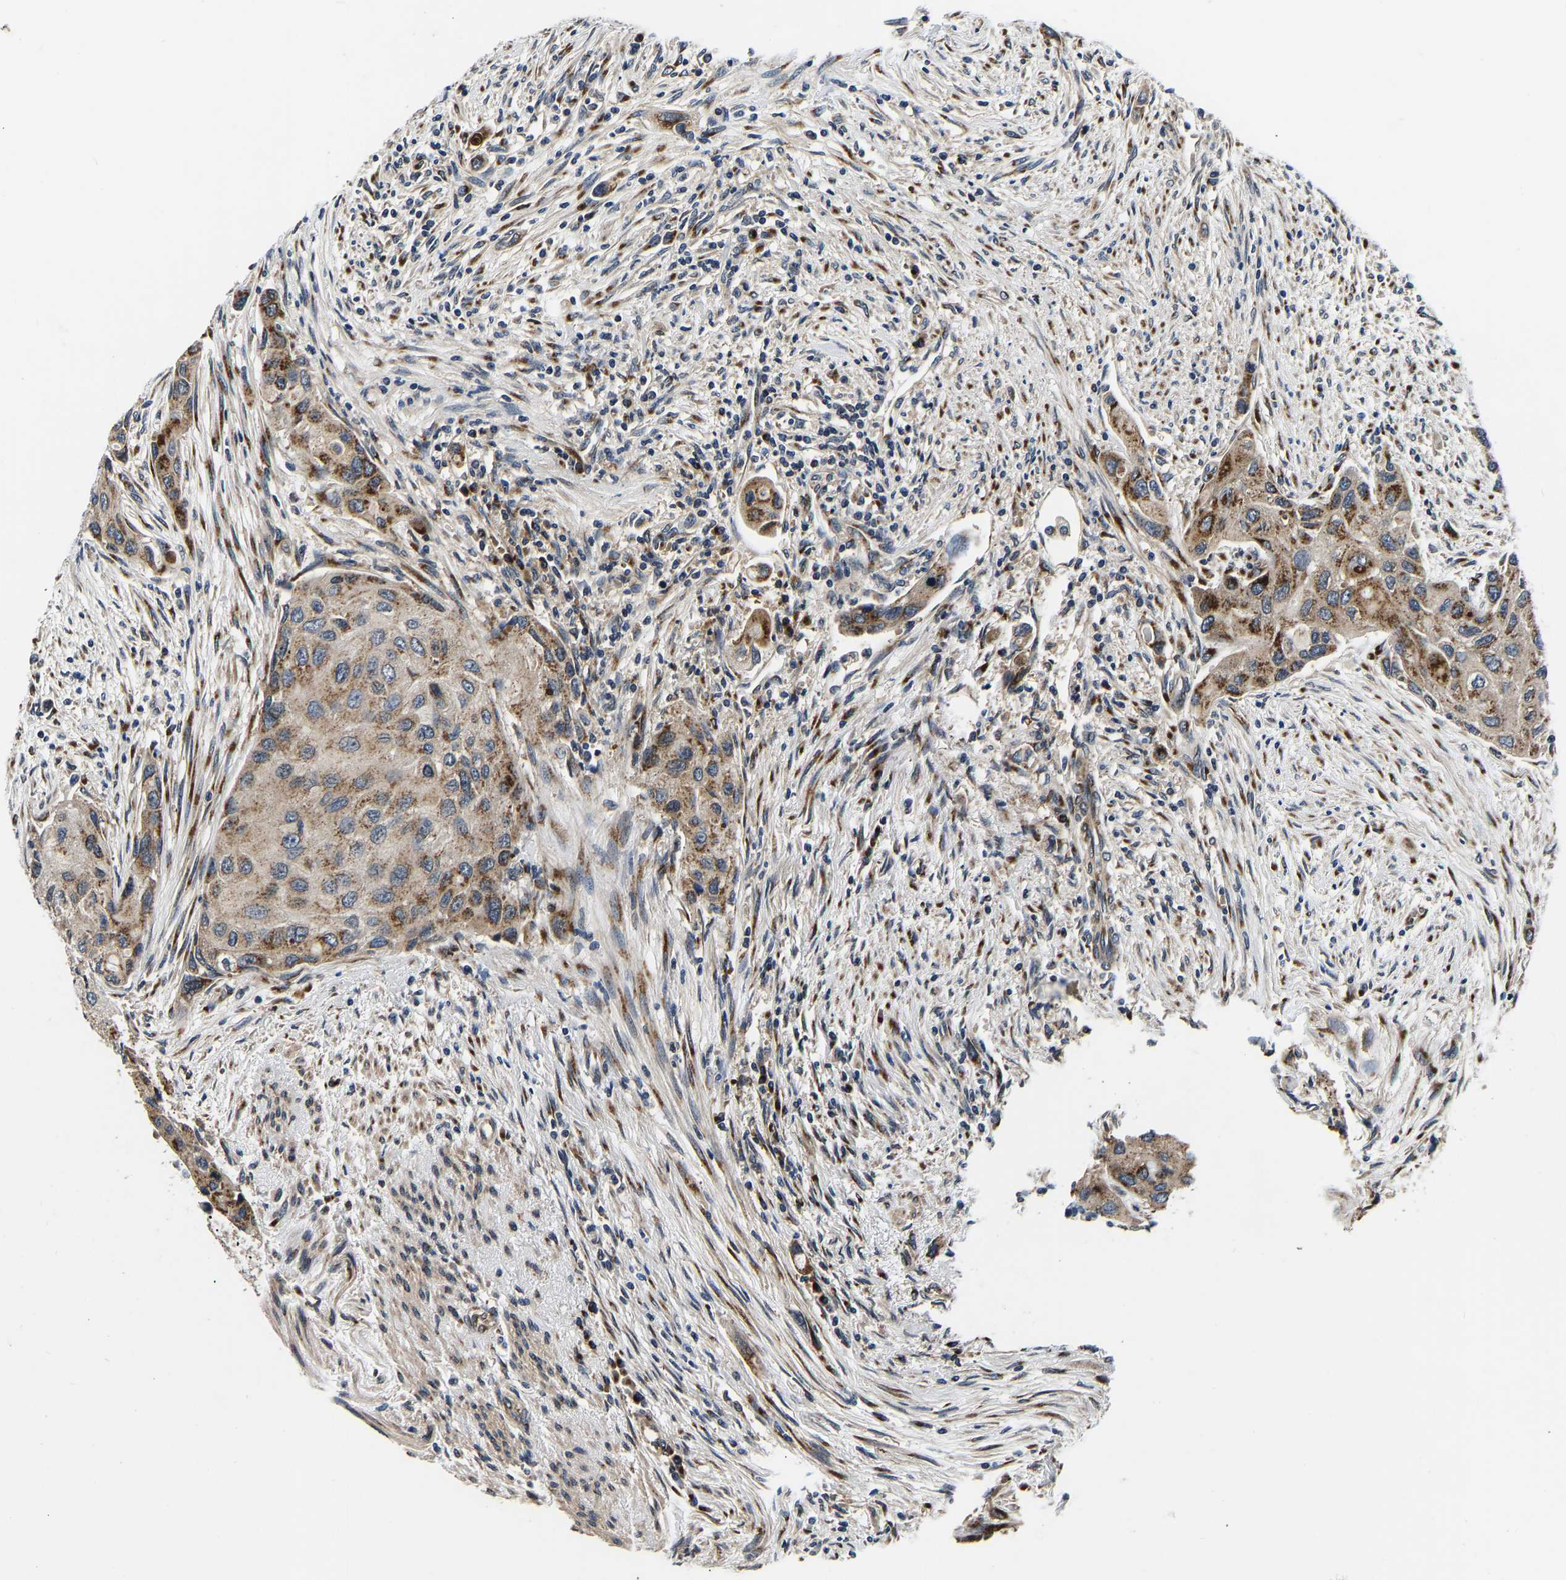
{"staining": {"intensity": "moderate", "quantity": ">75%", "location": "cytoplasmic/membranous"}, "tissue": "urothelial cancer", "cell_type": "Tumor cells", "image_type": "cancer", "snomed": [{"axis": "morphology", "description": "Urothelial carcinoma, High grade"}, {"axis": "topography", "description": "Urinary bladder"}], "caption": "The immunohistochemical stain labels moderate cytoplasmic/membranous expression in tumor cells of urothelial cancer tissue. (brown staining indicates protein expression, while blue staining denotes nuclei).", "gene": "RABAC1", "patient": {"sex": "female", "age": 56}}